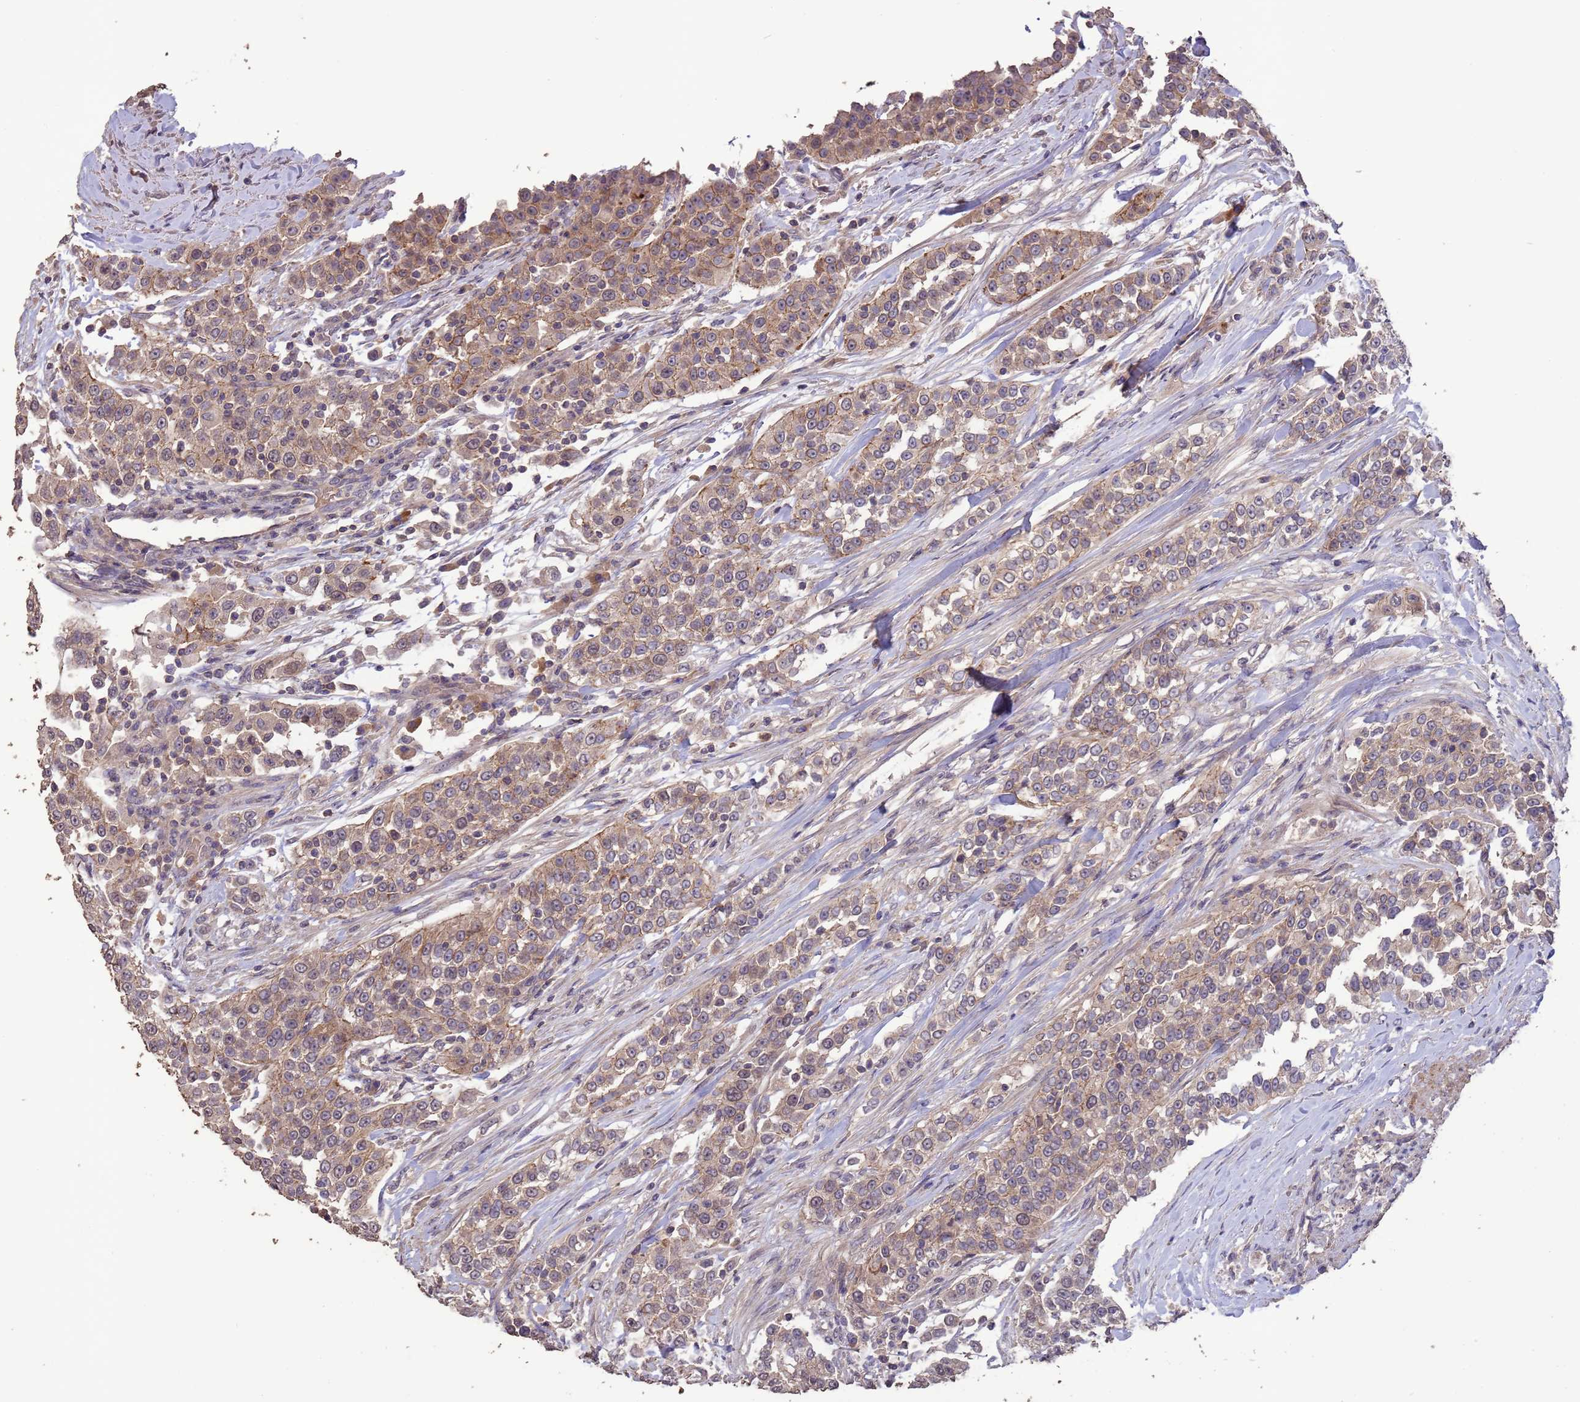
{"staining": {"intensity": "moderate", "quantity": "25%-75%", "location": "cytoplasmic/membranous"}, "tissue": "urothelial cancer", "cell_type": "Tumor cells", "image_type": "cancer", "snomed": [{"axis": "morphology", "description": "Urothelial carcinoma, High grade"}, {"axis": "topography", "description": "Urinary bladder"}], "caption": "Approximately 25%-75% of tumor cells in human urothelial carcinoma (high-grade) display moderate cytoplasmic/membranous protein positivity as visualized by brown immunohistochemical staining.", "gene": "SLC9B2", "patient": {"sex": "female", "age": 80}}